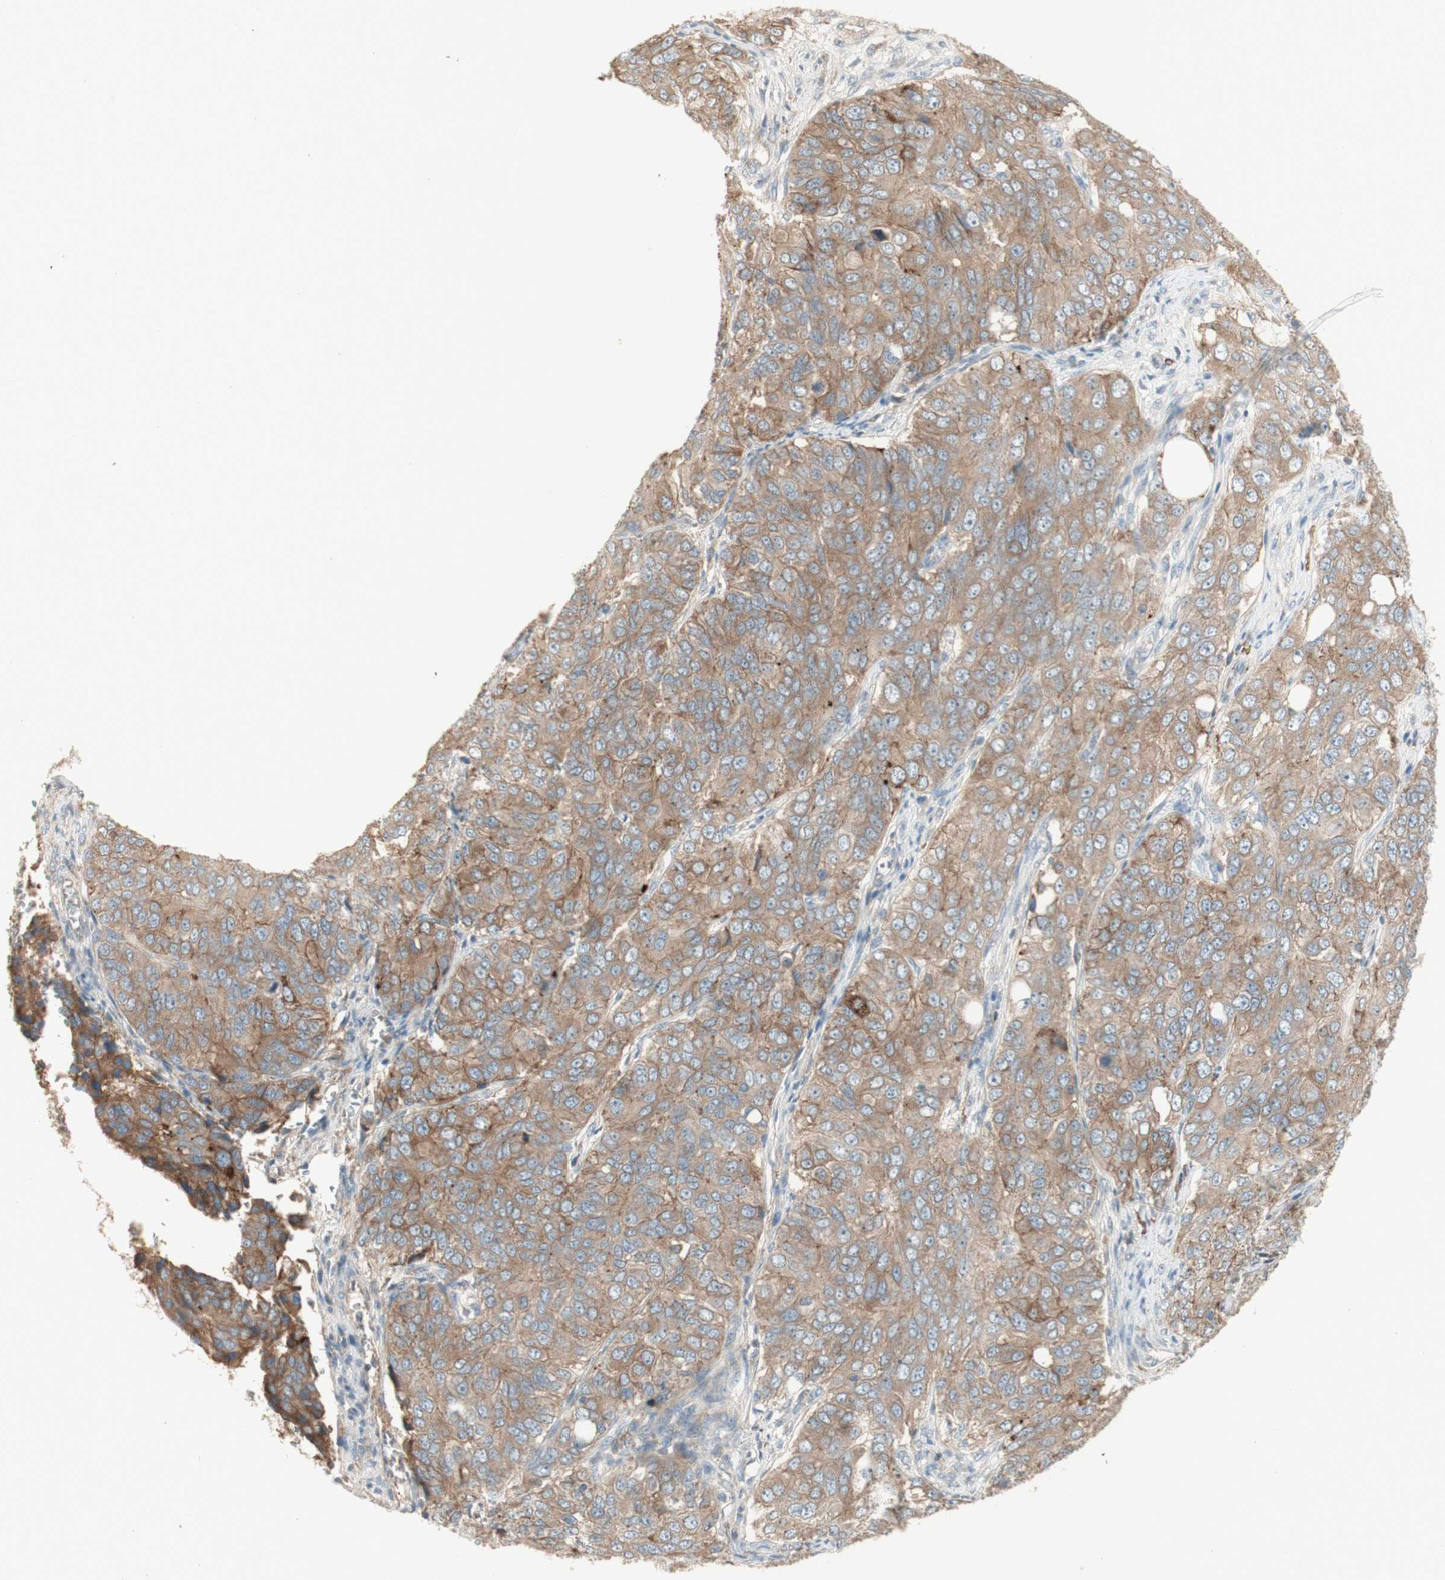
{"staining": {"intensity": "moderate", "quantity": ">75%", "location": "cytoplasmic/membranous"}, "tissue": "ovarian cancer", "cell_type": "Tumor cells", "image_type": "cancer", "snomed": [{"axis": "morphology", "description": "Carcinoma, endometroid"}, {"axis": "topography", "description": "Ovary"}], "caption": "Protein expression analysis of ovarian cancer (endometroid carcinoma) displays moderate cytoplasmic/membranous expression in approximately >75% of tumor cells.", "gene": "PTGER4", "patient": {"sex": "female", "age": 51}}